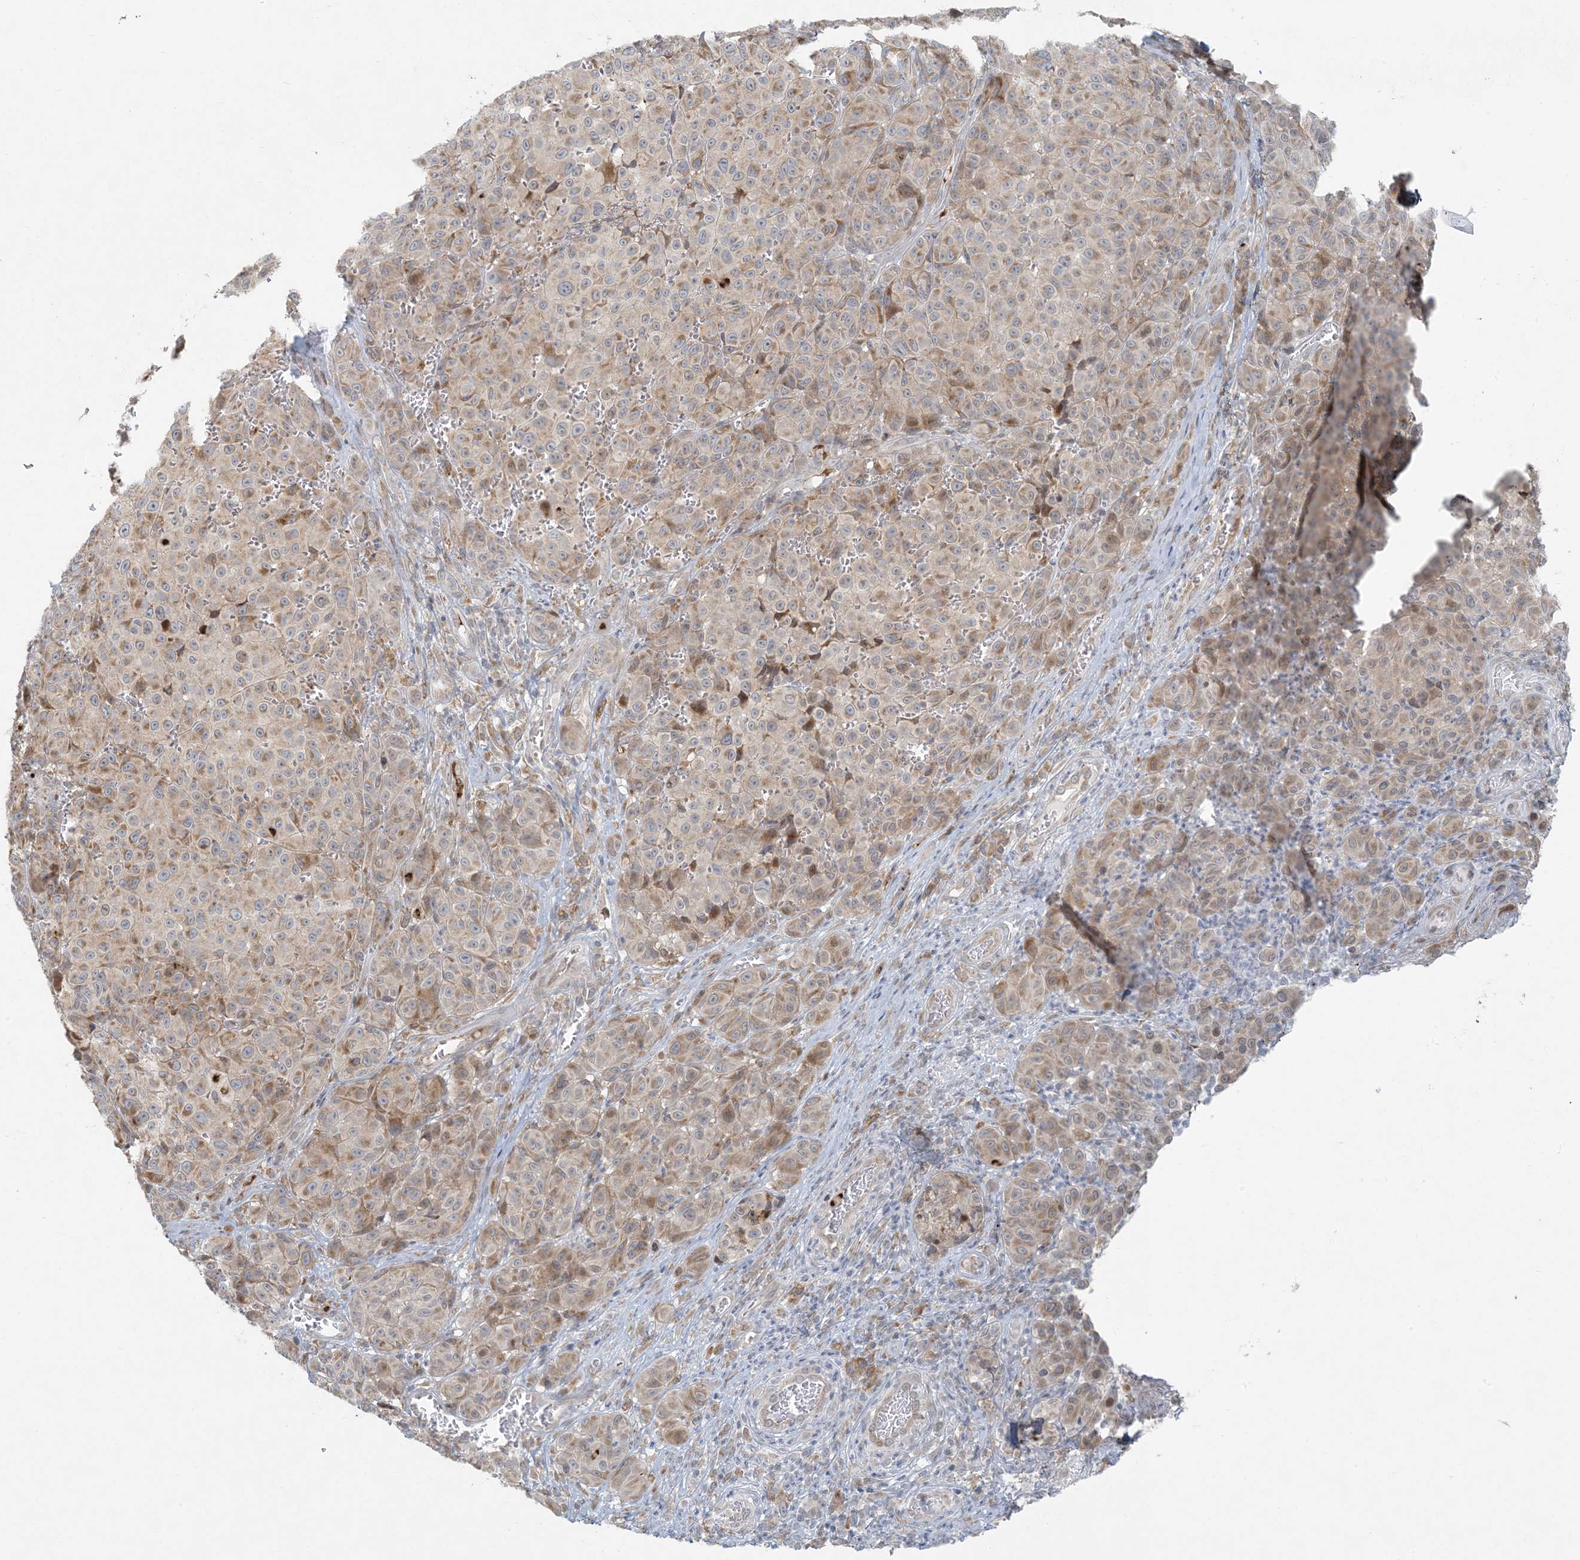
{"staining": {"intensity": "weak", "quantity": ">75%", "location": "cytoplasmic/membranous,nuclear"}, "tissue": "melanoma", "cell_type": "Tumor cells", "image_type": "cancer", "snomed": [{"axis": "morphology", "description": "Malignant melanoma, NOS"}, {"axis": "topography", "description": "Skin"}], "caption": "Weak cytoplasmic/membranous and nuclear expression for a protein is present in about >75% of tumor cells of malignant melanoma using immunohistochemistry (IHC).", "gene": "HACL1", "patient": {"sex": "male", "age": 73}}